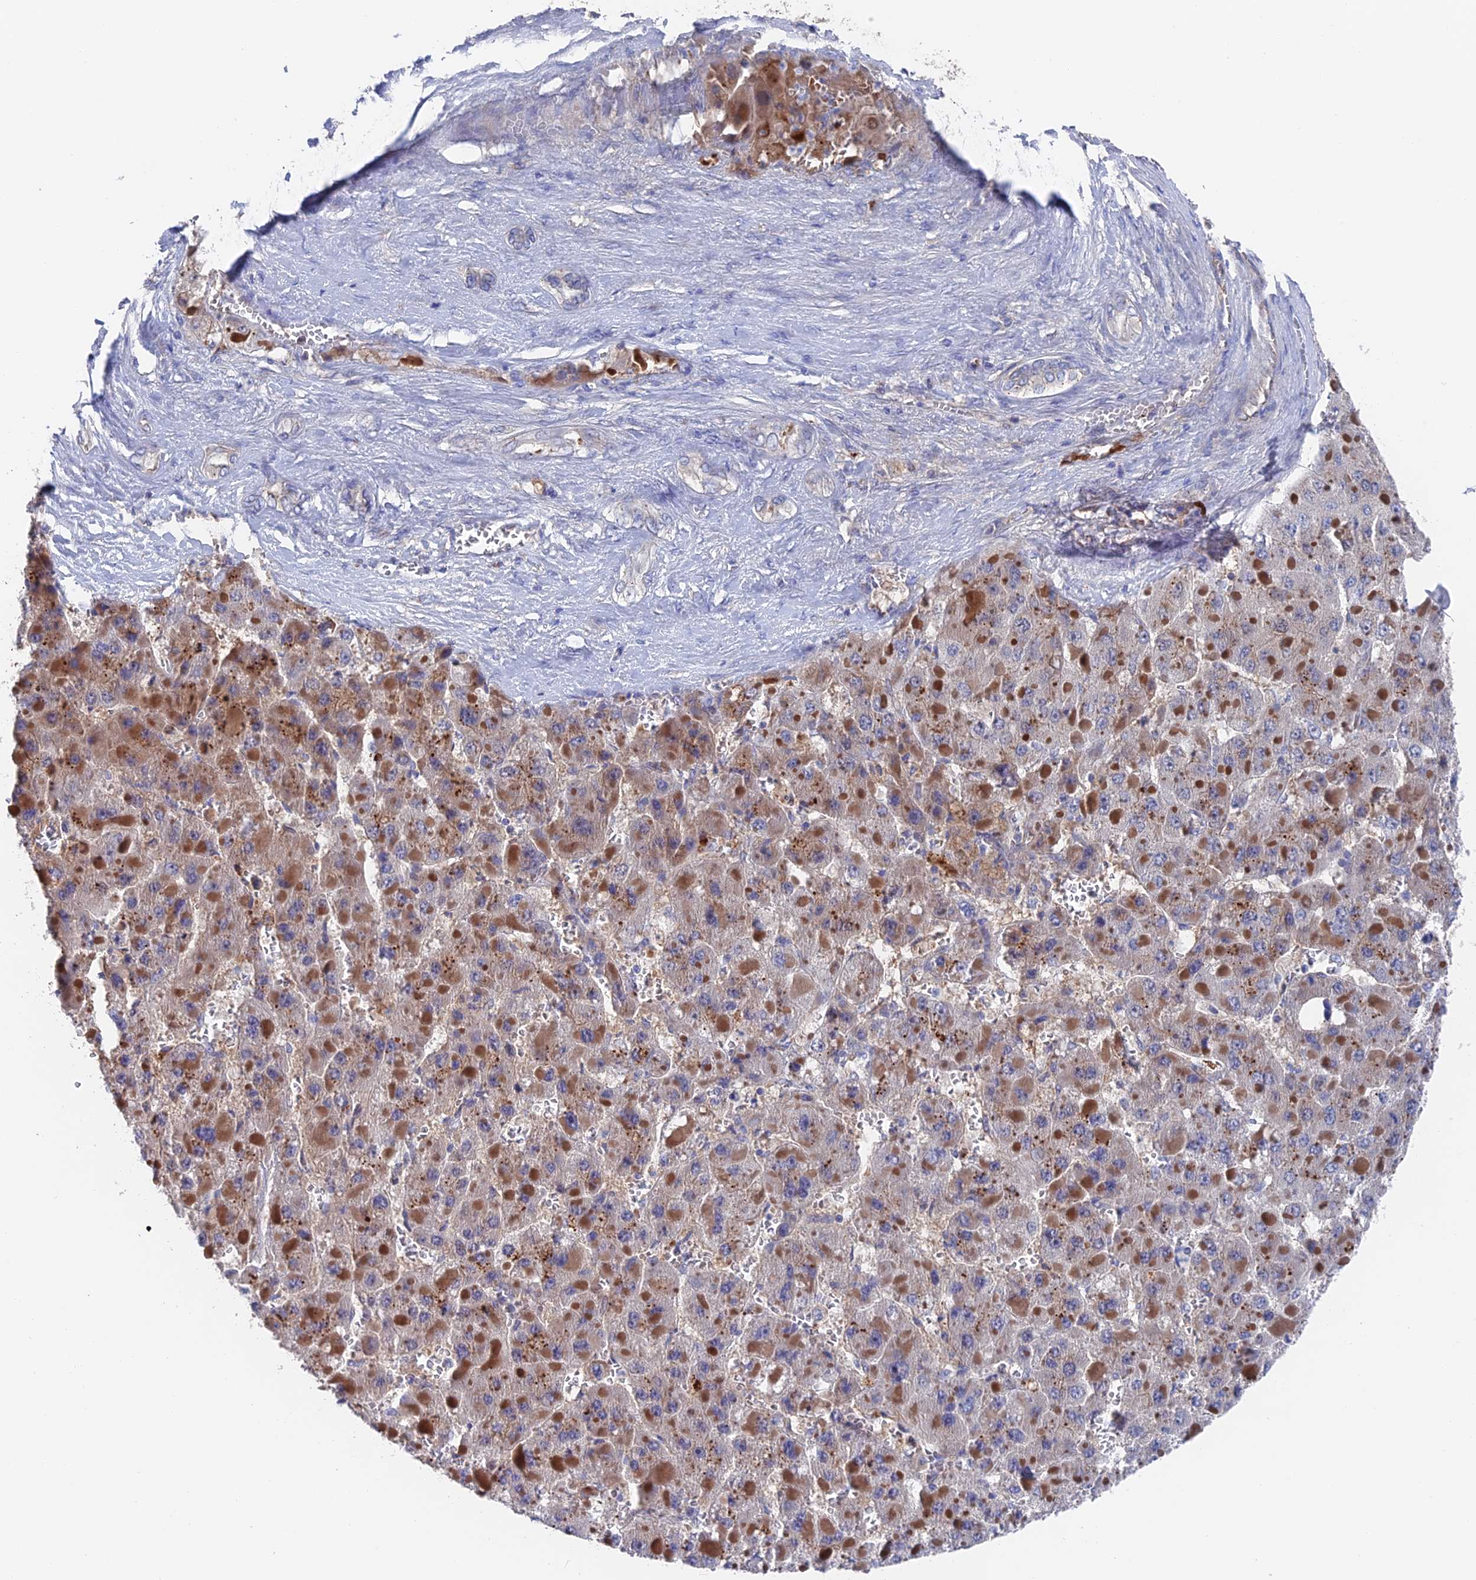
{"staining": {"intensity": "moderate", "quantity": "<25%", "location": "cytoplasmic/membranous"}, "tissue": "liver cancer", "cell_type": "Tumor cells", "image_type": "cancer", "snomed": [{"axis": "morphology", "description": "Carcinoma, Hepatocellular, NOS"}, {"axis": "topography", "description": "Liver"}], "caption": "Human liver cancer (hepatocellular carcinoma) stained with a brown dye shows moderate cytoplasmic/membranous positive staining in approximately <25% of tumor cells.", "gene": "HPF1", "patient": {"sex": "female", "age": 73}}